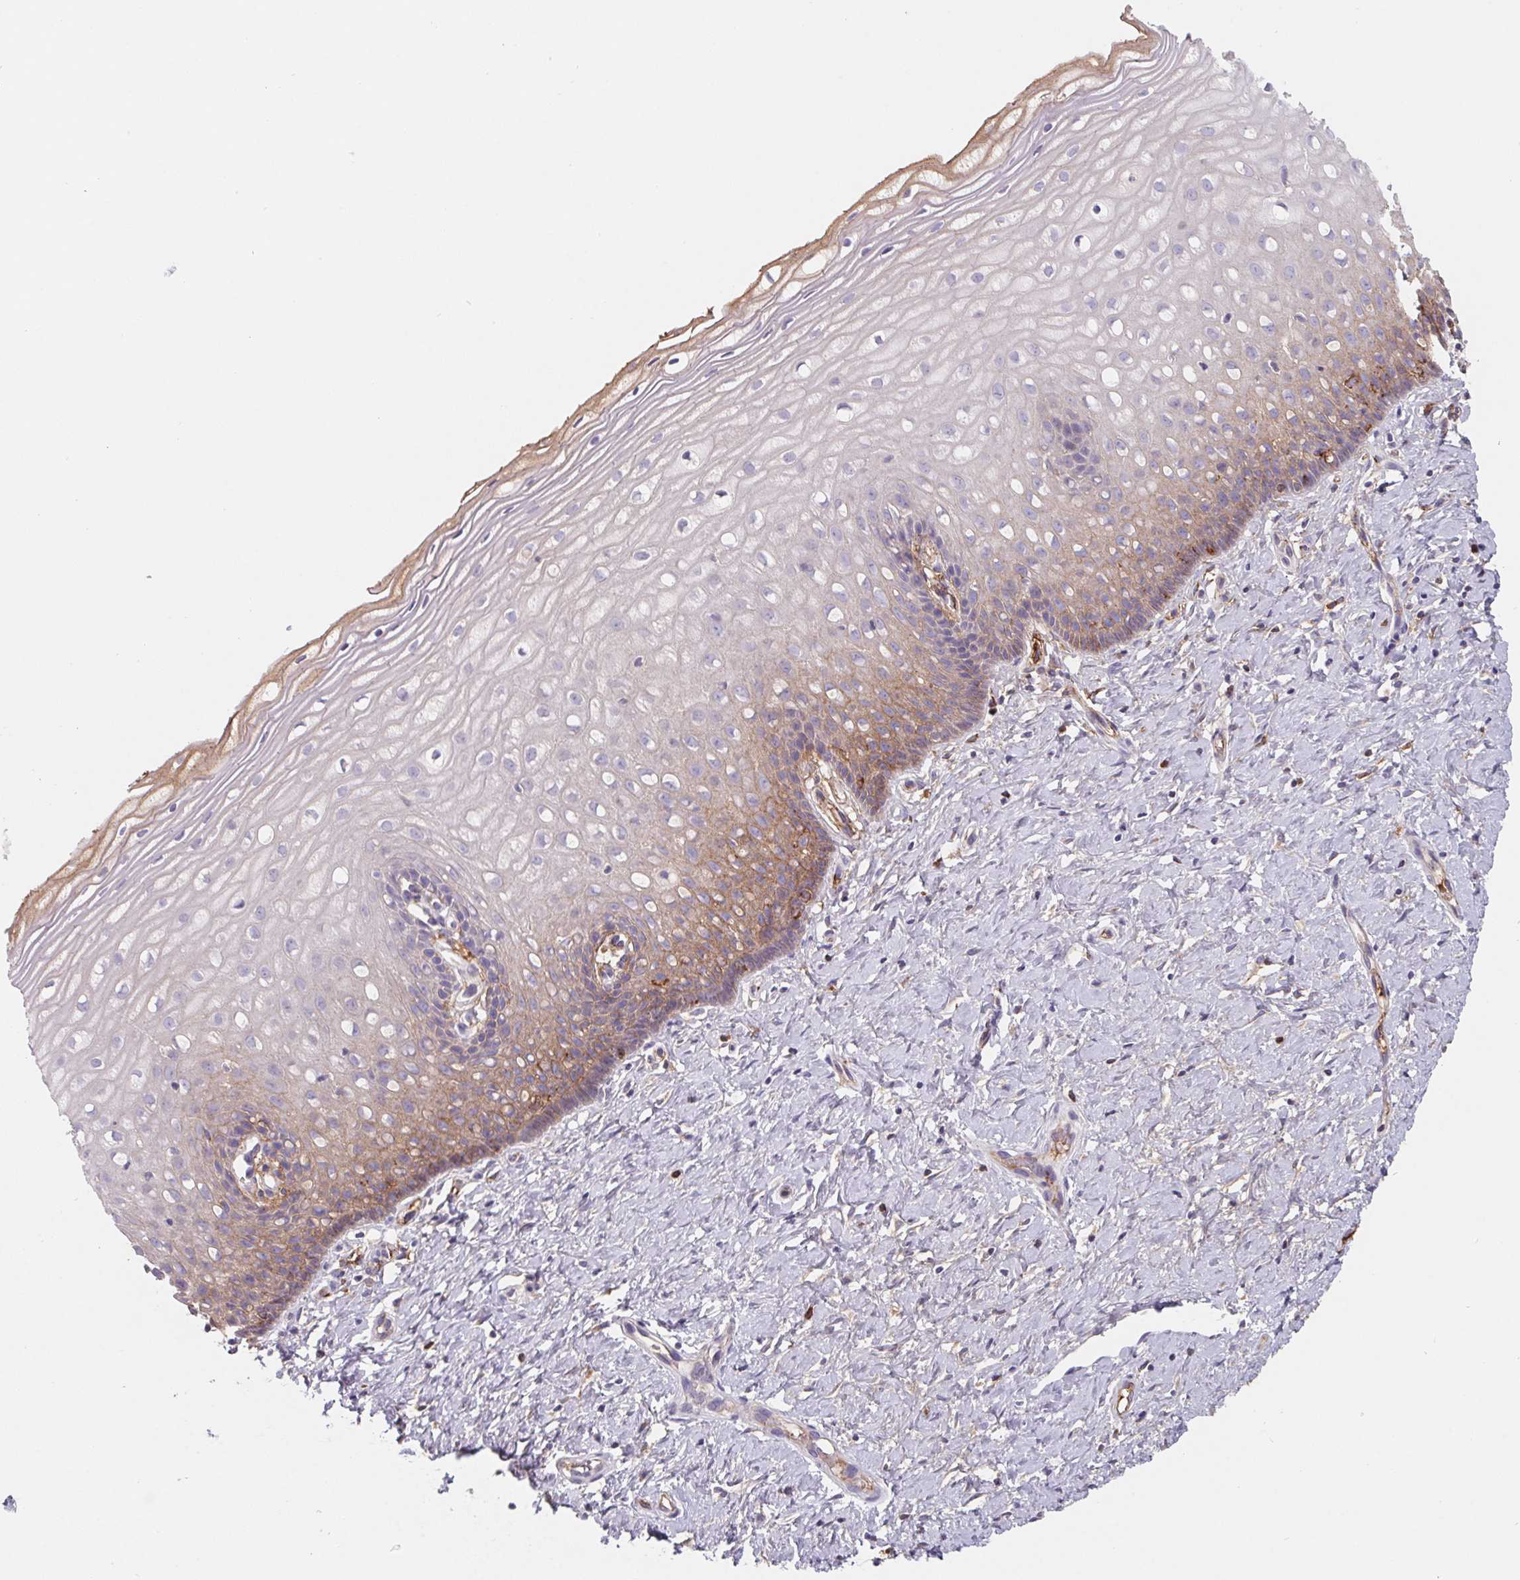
{"staining": {"intensity": "negative", "quantity": "none", "location": "none"}, "tissue": "cervix", "cell_type": "Glandular cells", "image_type": "normal", "snomed": [{"axis": "morphology", "description": "Normal tissue, NOS"}, {"axis": "topography", "description": "Cervix"}], "caption": "An IHC micrograph of unremarkable cervix is shown. There is no staining in glandular cells of cervix. The staining is performed using DAB brown chromogen with nuclei counter-stained in using hematoxylin.", "gene": "LPA", "patient": {"sex": "female", "age": 37}}